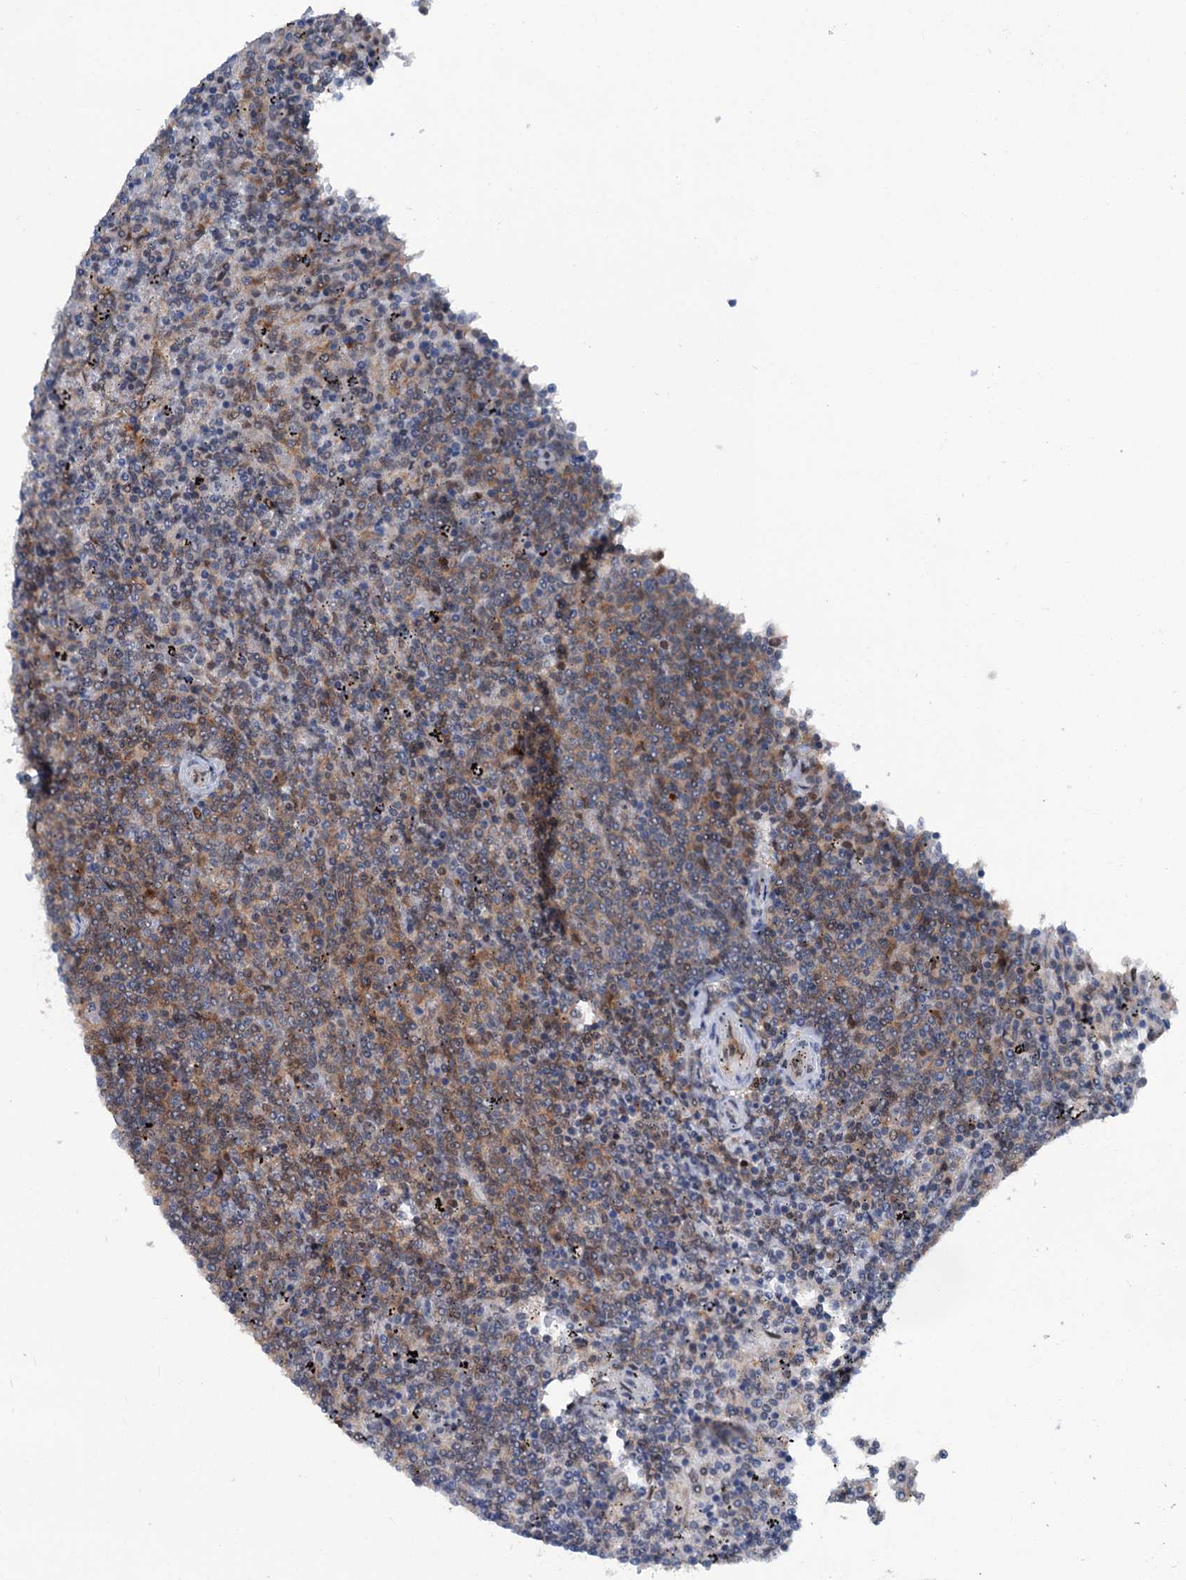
{"staining": {"intensity": "moderate", "quantity": "25%-75%", "location": "cytoplasmic/membranous,nuclear"}, "tissue": "lymphoma", "cell_type": "Tumor cells", "image_type": "cancer", "snomed": [{"axis": "morphology", "description": "Malignant lymphoma, non-Hodgkin's type, Low grade"}, {"axis": "topography", "description": "Spleen"}], "caption": "A photomicrograph of human malignant lymphoma, non-Hodgkin's type (low-grade) stained for a protein displays moderate cytoplasmic/membranous and nuclear brown staining in tumor cells. (DAB (3,3'-diaminobenzidine) IHC, brown staining for protein, blue staining for nuclei).", "gene": "PSMD13", "patient": {"sex": "female", "age": 50}}